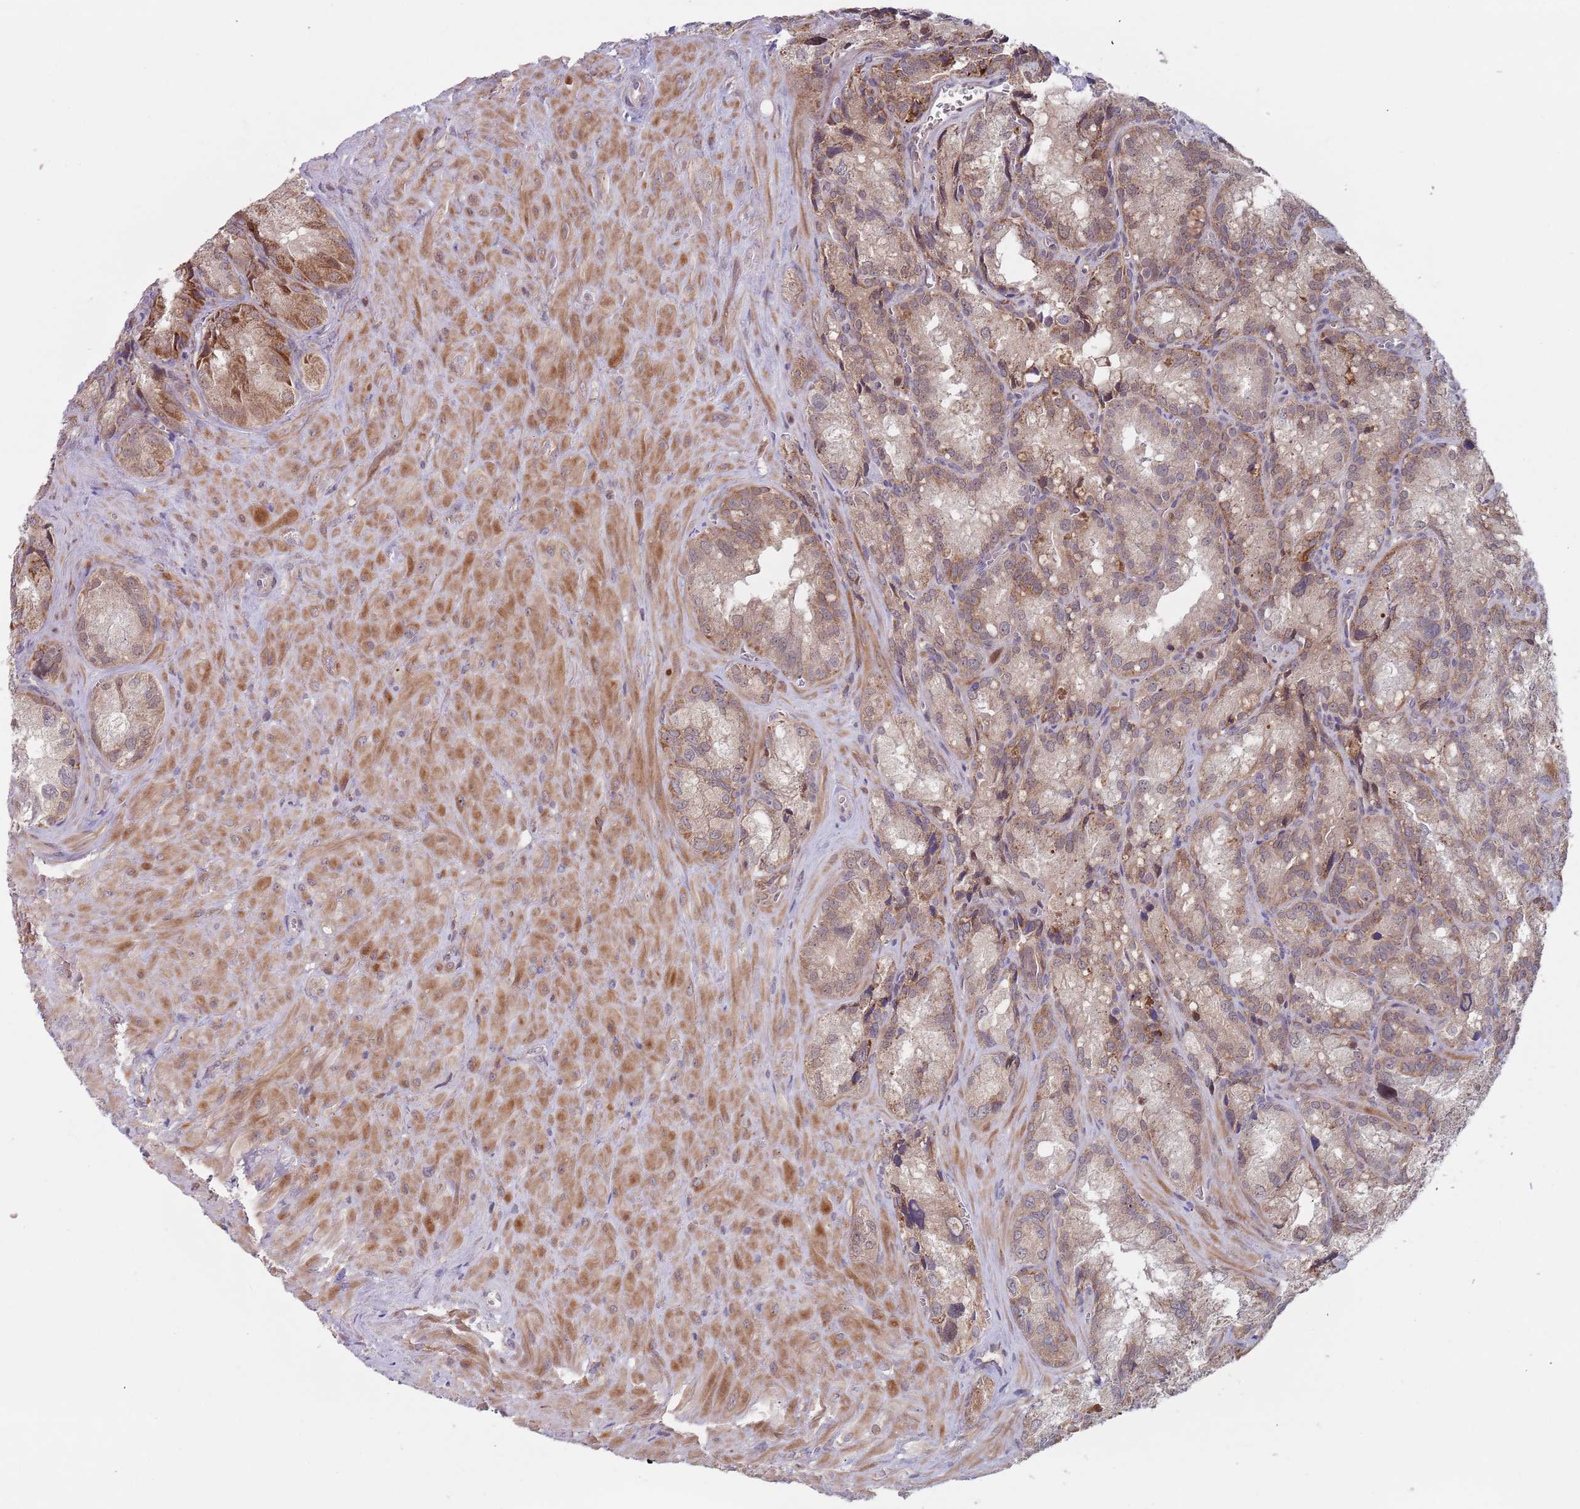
{"staining": {"intensity": "weak", "quantity": ">75%", "location": "cytoplasmic/membranous"}, "tissue": "seminal vesicle", "cell_type": "Glandular cells", "image_type": "normal", "snomed": [{"axis": "morphology", "description": "Normal tissue, NOS"}, {"axis": "topography", "description": "Seminal veicle"}], "caption": "Seminal vesicle was stained to show a protein in brown. There is low levels of weak cytoplasmic/membranous positivity in about >75% of glandular cells. (Stains: DAB in brown, nuclei in blue, Microscopy: brightfield microscopy at high magnification).", "gene": "ZNF140", "patient": {"sex": "male", "age": 62}}